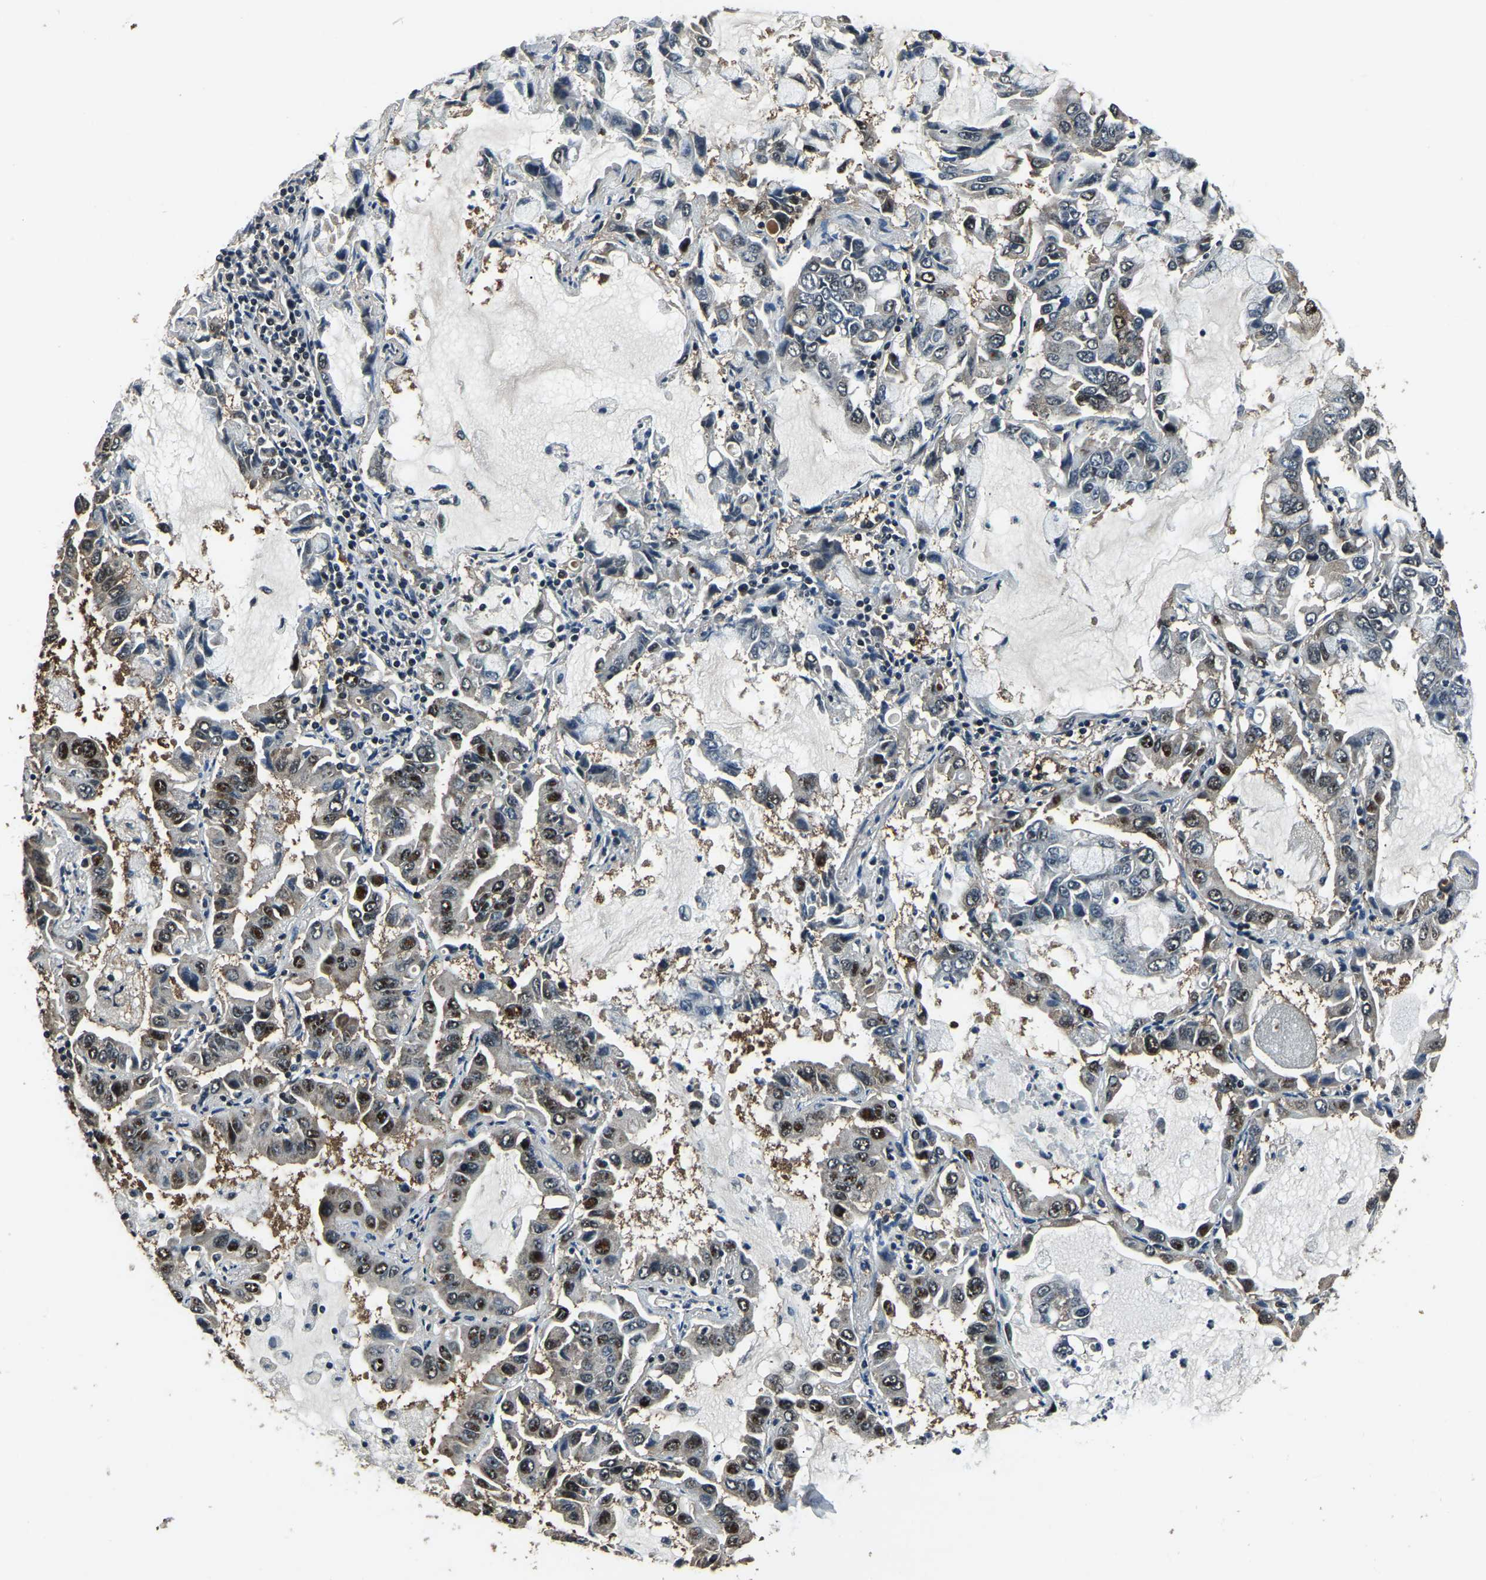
{"staining": {"intensity": "moderate", "quantity": "<25%", "location": "nuclear"}, "tissue": "lung cancer", "cell_type": "Tumor cells", "image_type": "cancer", "snomed": [{"axis": "morphology", "description": "Adenocarcinoma, NOS"}, {"axis": "topography", "description": "Lung"}], "caption": "Immunohistochemistry (DAB) staining of lung cancer (adenocarcinoma) exhibits moderate nuclear protein staining in about <25% of tumor cells. (Brightfield microscopy of DAB IHC at high magnification).", "gene": "ANKIB1", "patient": {"sex": "male", "age": 64}}